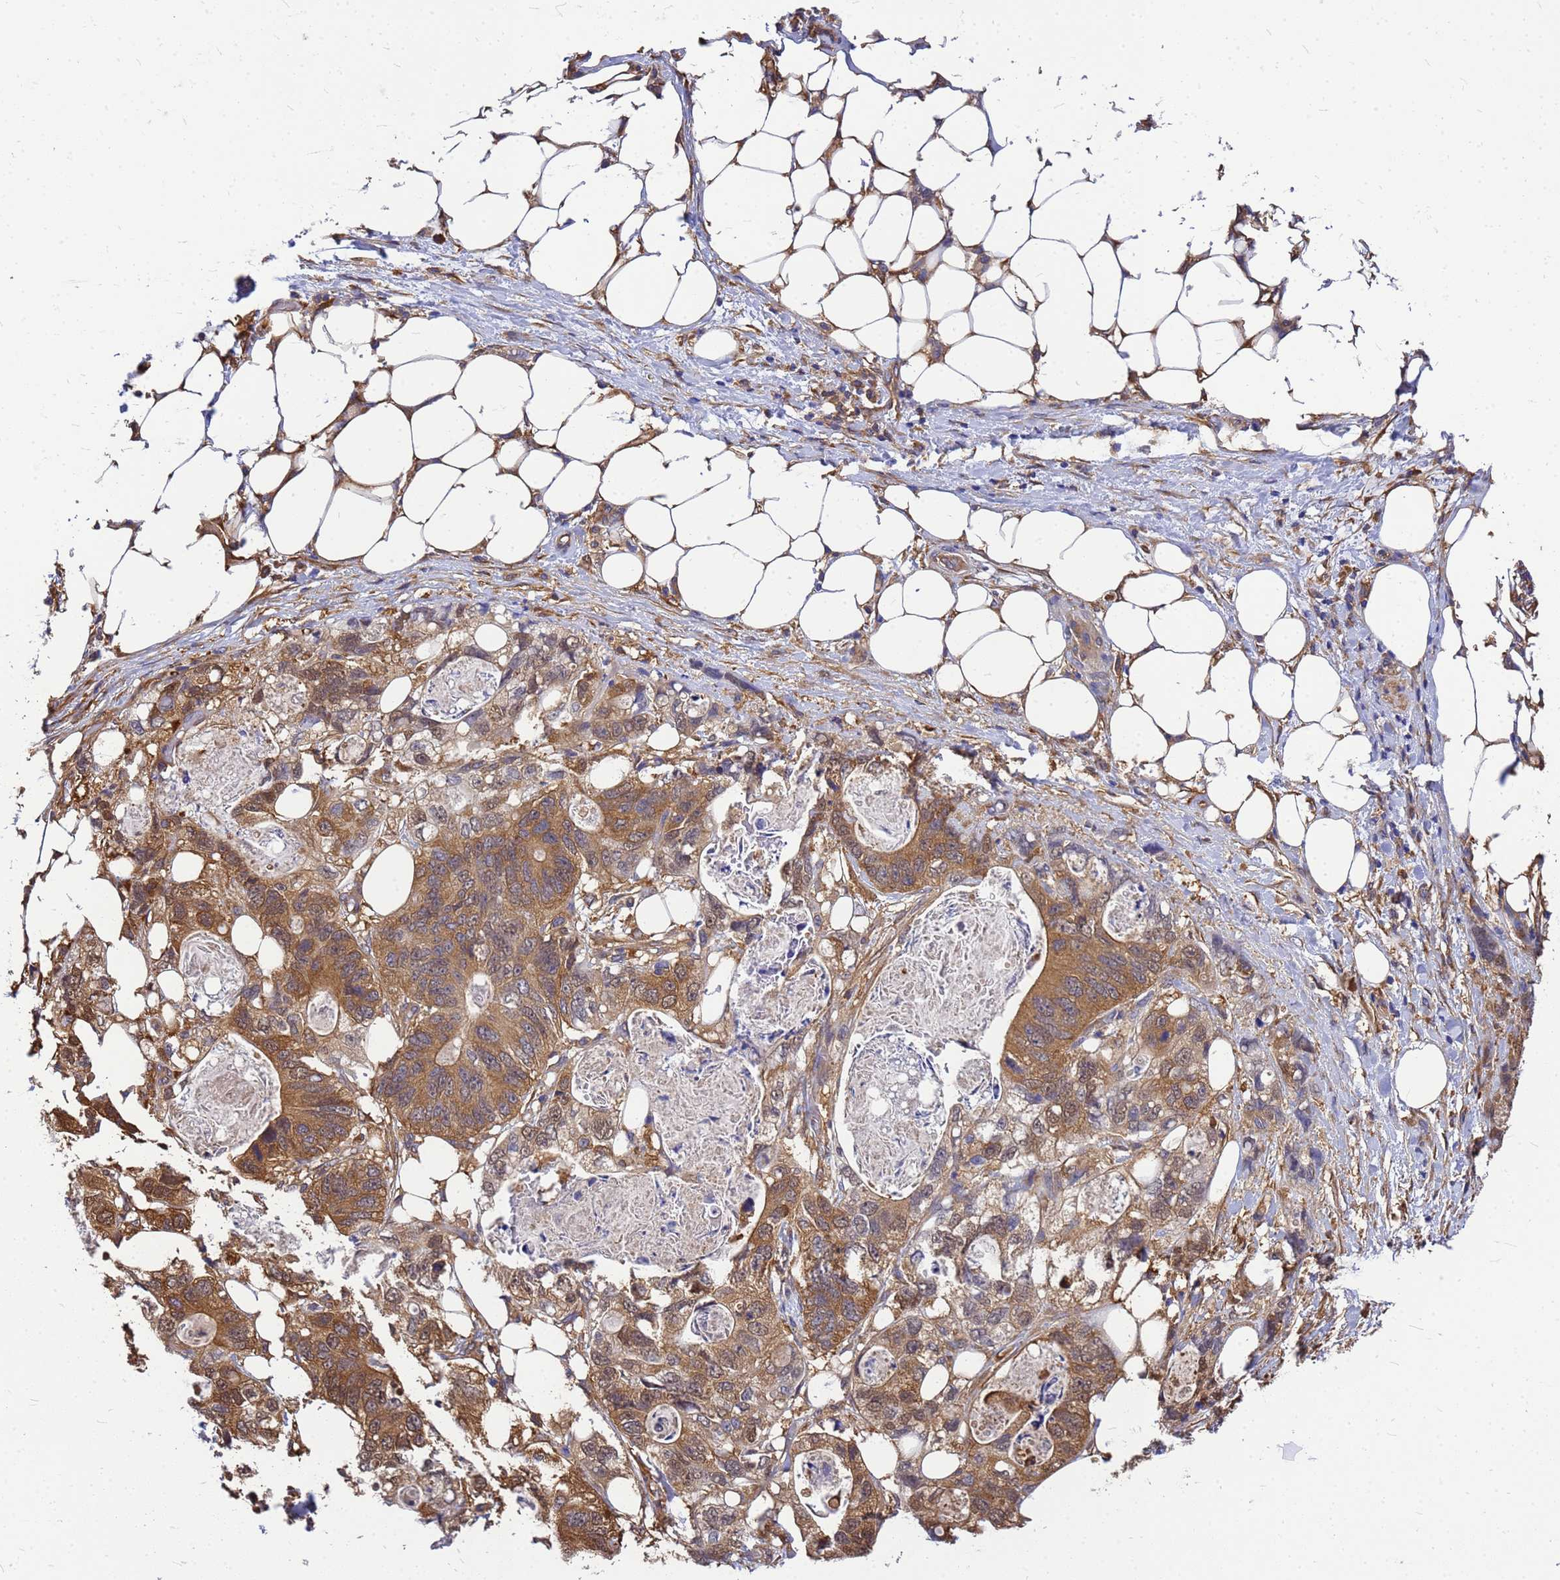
{"staining": {"intensity": "moderate", "quantity": ">75%", "location": "cytoplasmic/membranous"}, "tissue": "stomach cancer", "cell_type": "Tumor cells", "image_type": "cancer", "snomed": [{"axis": "morphology", "description": "Adenocarcinoma, NOS"}, {"axis": "topography", "description": "Stomach"}], "caption": "Protein expression analysis of human stomach cancer reveals moderate cytoplasmic/membranous expression in approximately >75% of tumor cells. (brown staining indicates protein expression, while blue staining denotes nuclei).", "gene": "GID4", "patient": {"sex": "female", "age": 89}}